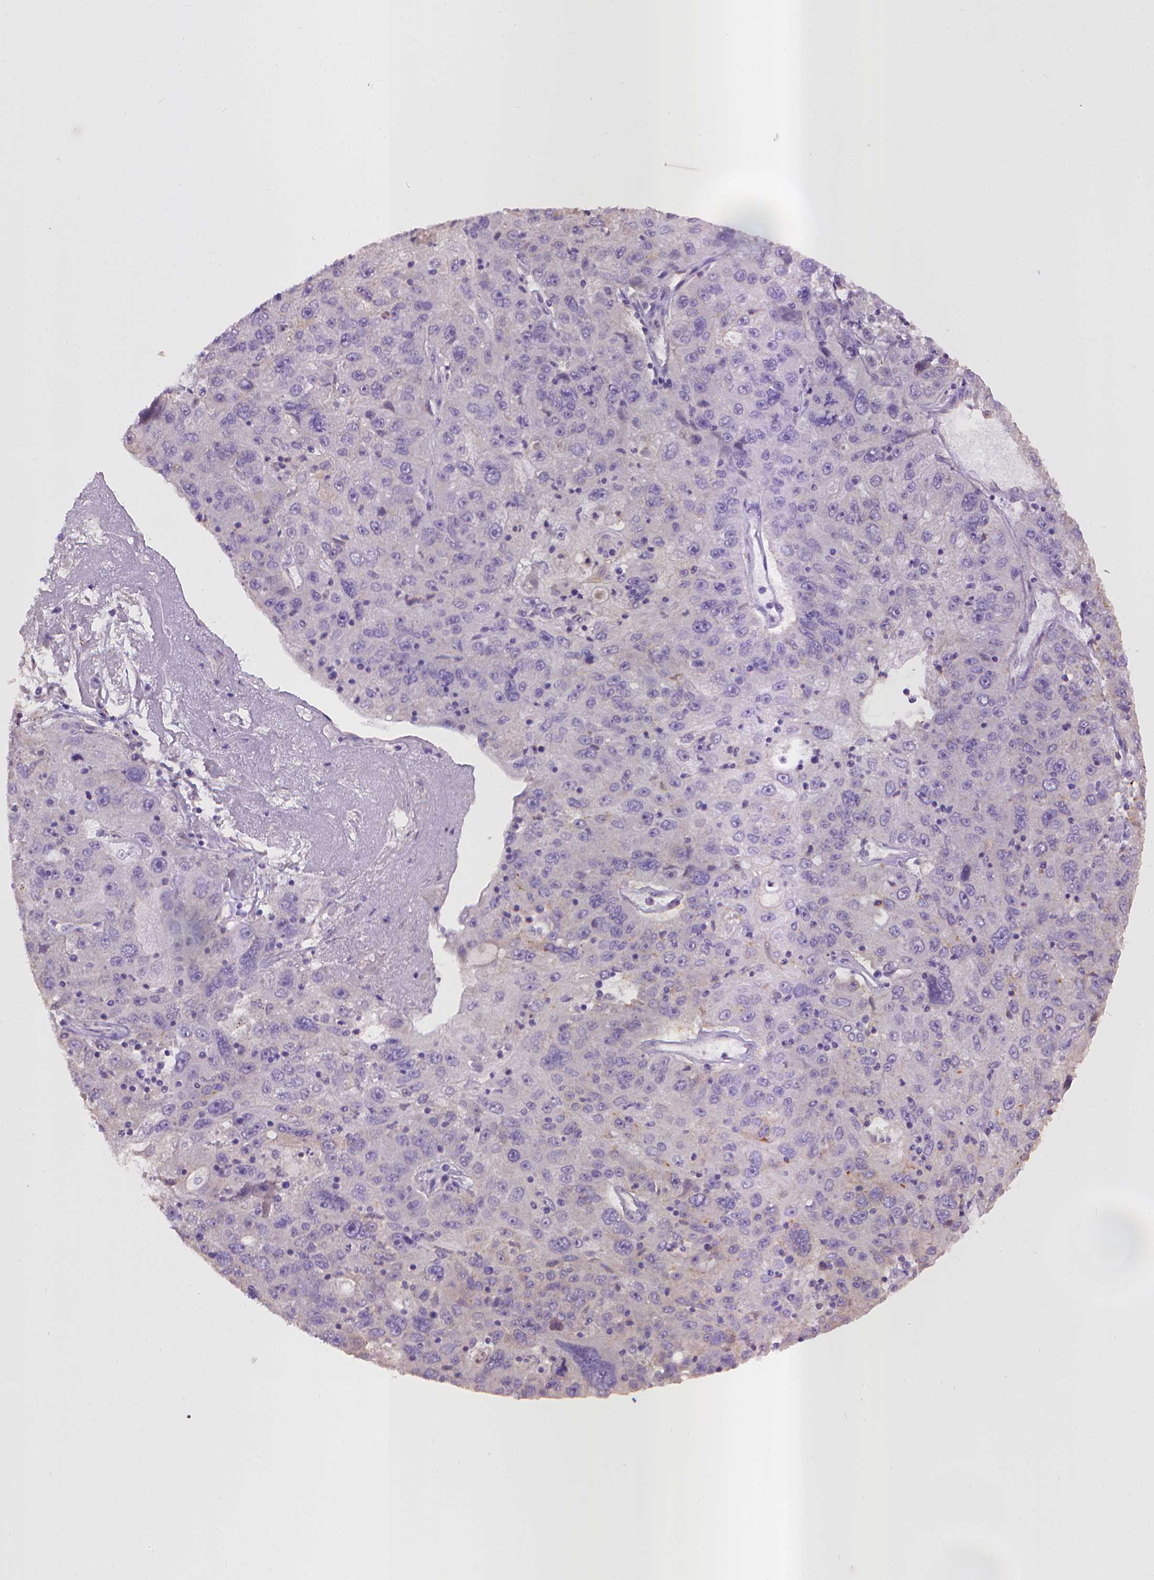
{"staining": {"intensity": "negative", "quantity": "none", "location": "none"}, "tissue": "stomach cancer", "cell_type": "Tumor cells", "image_type": "cancer", "snomed": [{"axis": "morphology", "description": "Adenocarcinoma, NOS"}, {"axis": "topography", "description": "Stomach"}], "caption": "Immunohistochemistry (IHC) photomicrograph of neoplastic tissue: stomach adenocarcinoma stained with DAB demonstrates no significant protein expression in tumor cells.", "gene": "CPM", "patient": {"sex": "male", "age": 56}}